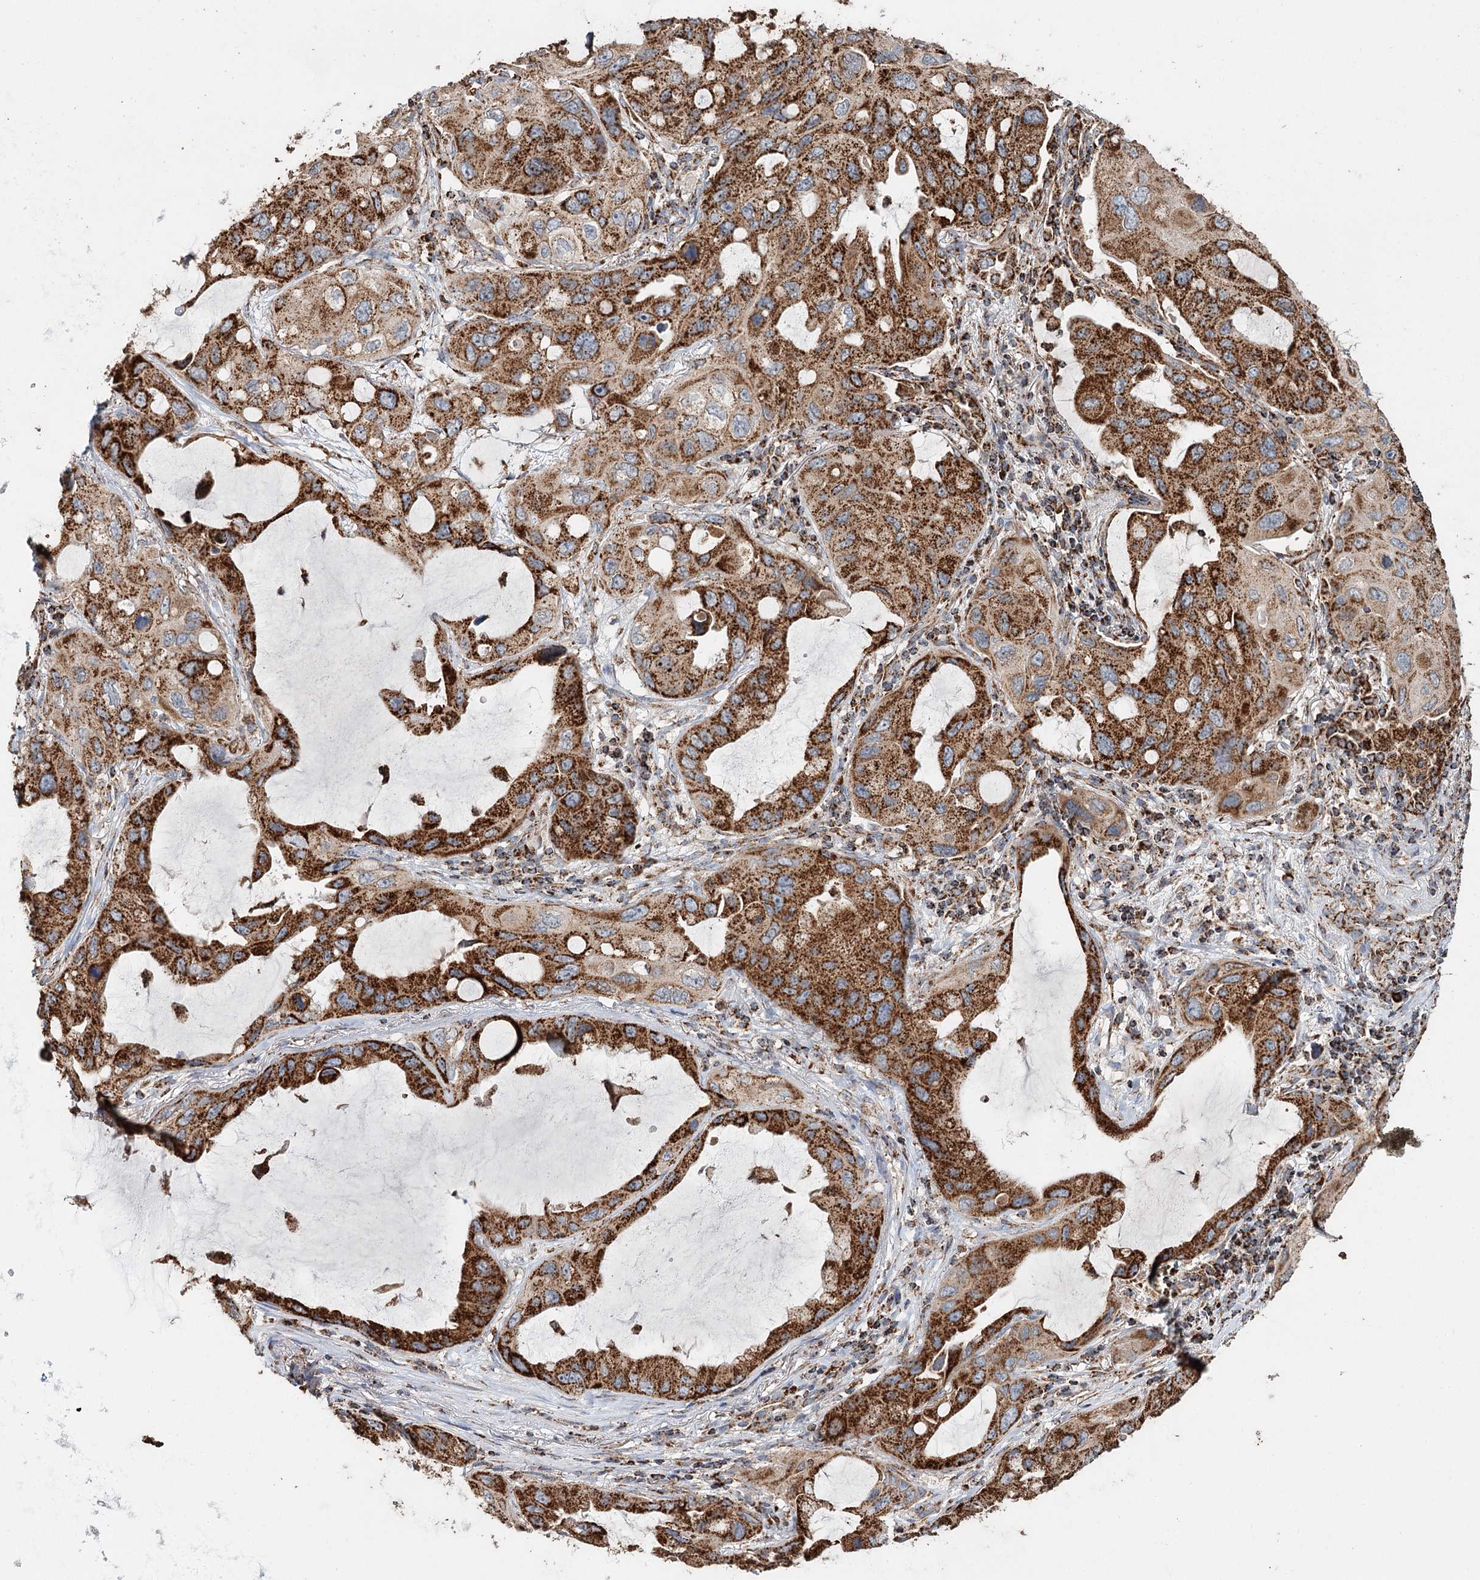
{"staining": {"intensity": "strong", "quantity": ">75%", "location": "cytoplasmic/membranous"}, "tissue": "lung cancer", "cell_type": "Tumor cells", "image_type": "cancer", "snomed": [{"axis": "morphology", "description": "Squamous cell carcinoma, NOS"}, {"axis": "topography", "description": "Lung"}], "caption": "Immunohistochemical staining of lung cancer (squamous cell carcinoma) shows high levels of strong cytoplasmic/membranous protein expression in about >75% of tumor cells.", "gene": "APH1A", "patient": {"sex": "female", "age": 73}}